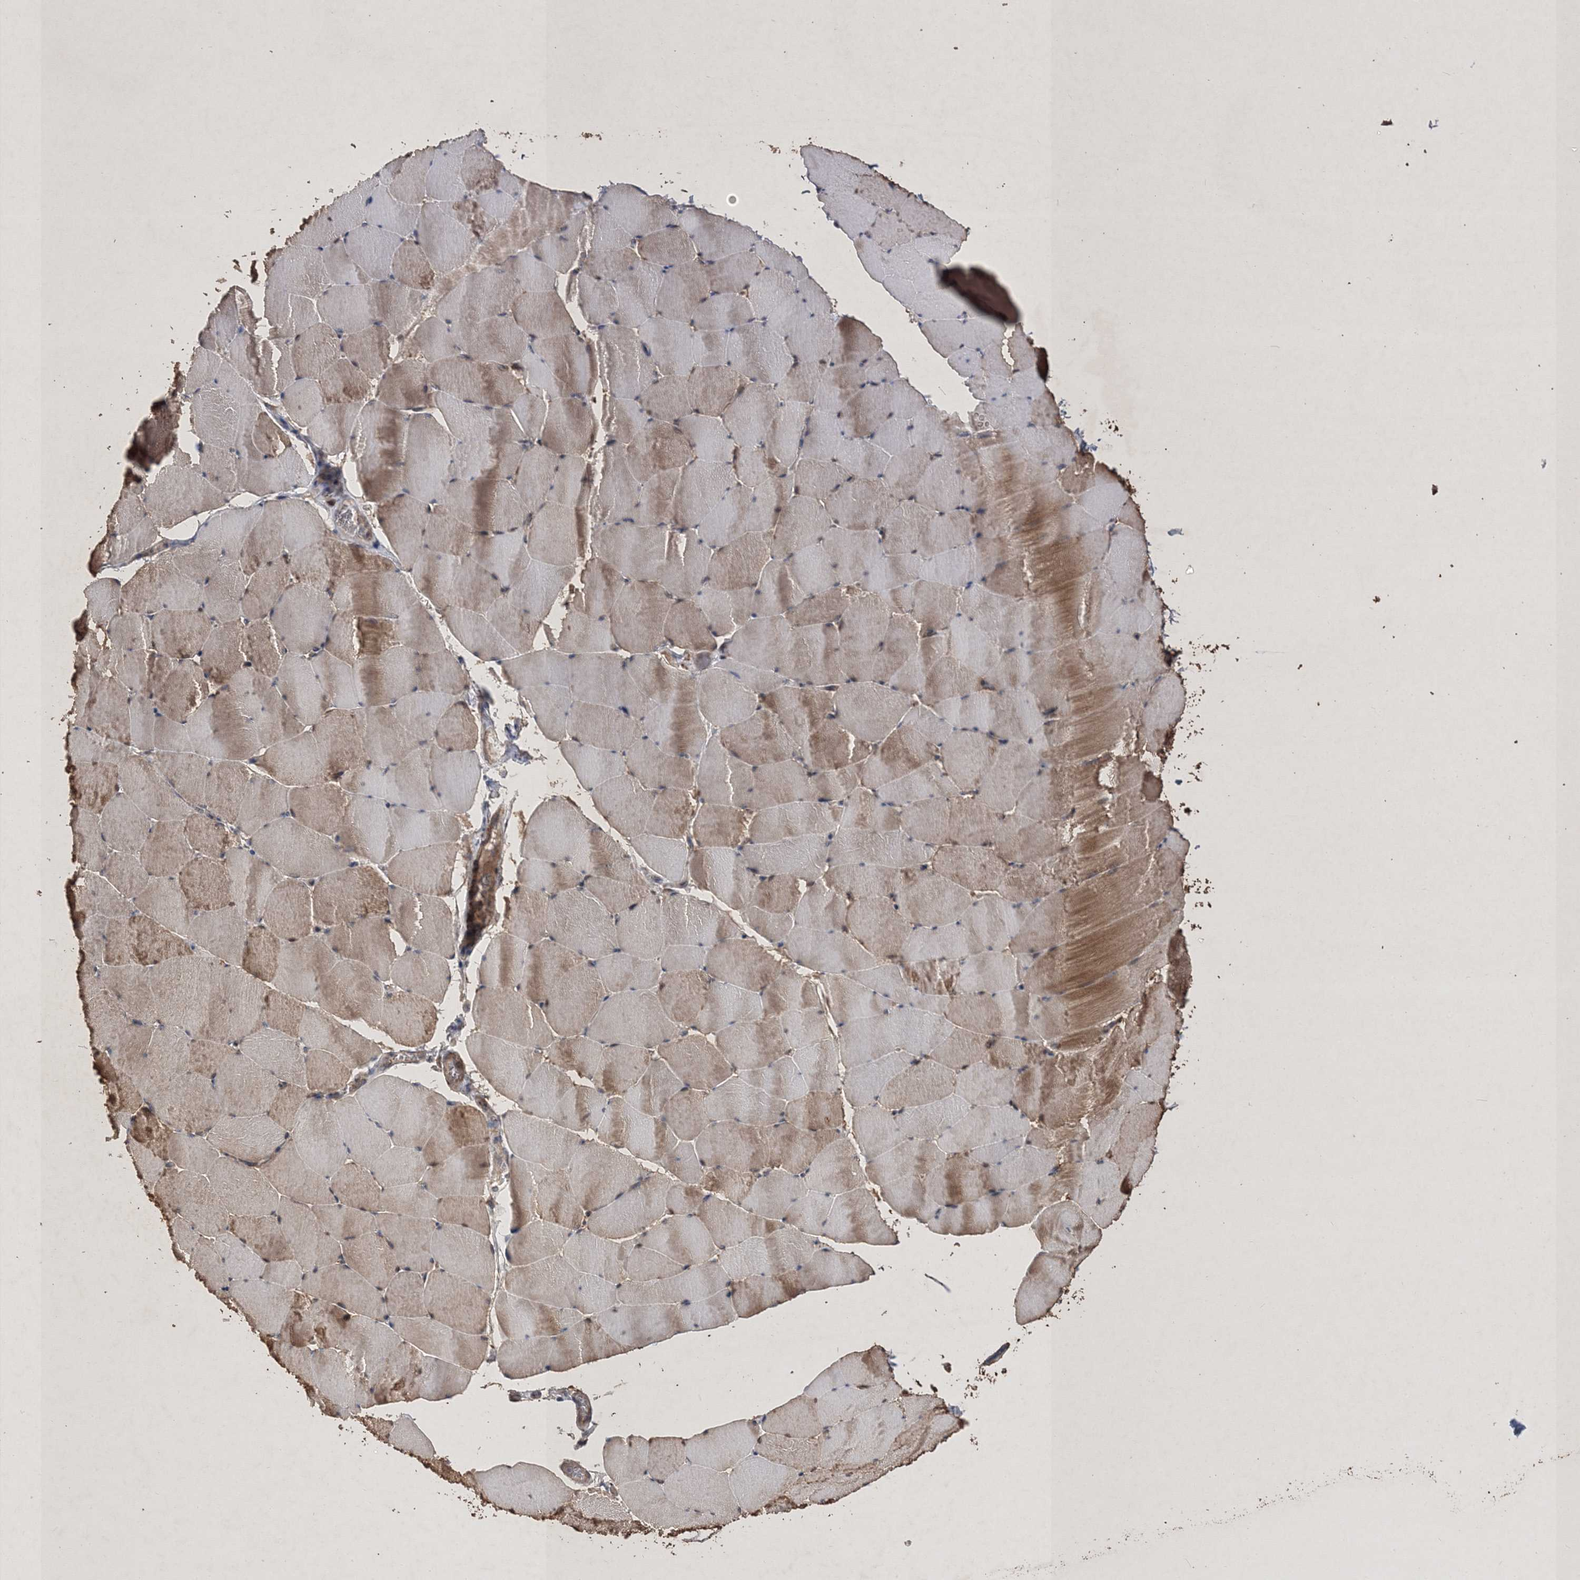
{"staining": {"intensity": "moderate", "quantity": "25%-75%", "location": "cytoplasmic/membranous"}, "tissue": "skeletal muscle", "cell_type": "Myocytes", "image_type": "normal", "snomed": [{"axis": "morphology", "description": "Normal tissue, NOS"}, {"axis": "topography", "description": "Skeletal muscle"}], "caption": "The photomicrograph reveals staining of unremarkable skeletal muscle, revealing moderate cytoplasmic/membranous protein expression (brown color) within myocytes.", "gene": "SCRN3", "patient": {"sex": "male", "age": 62}}